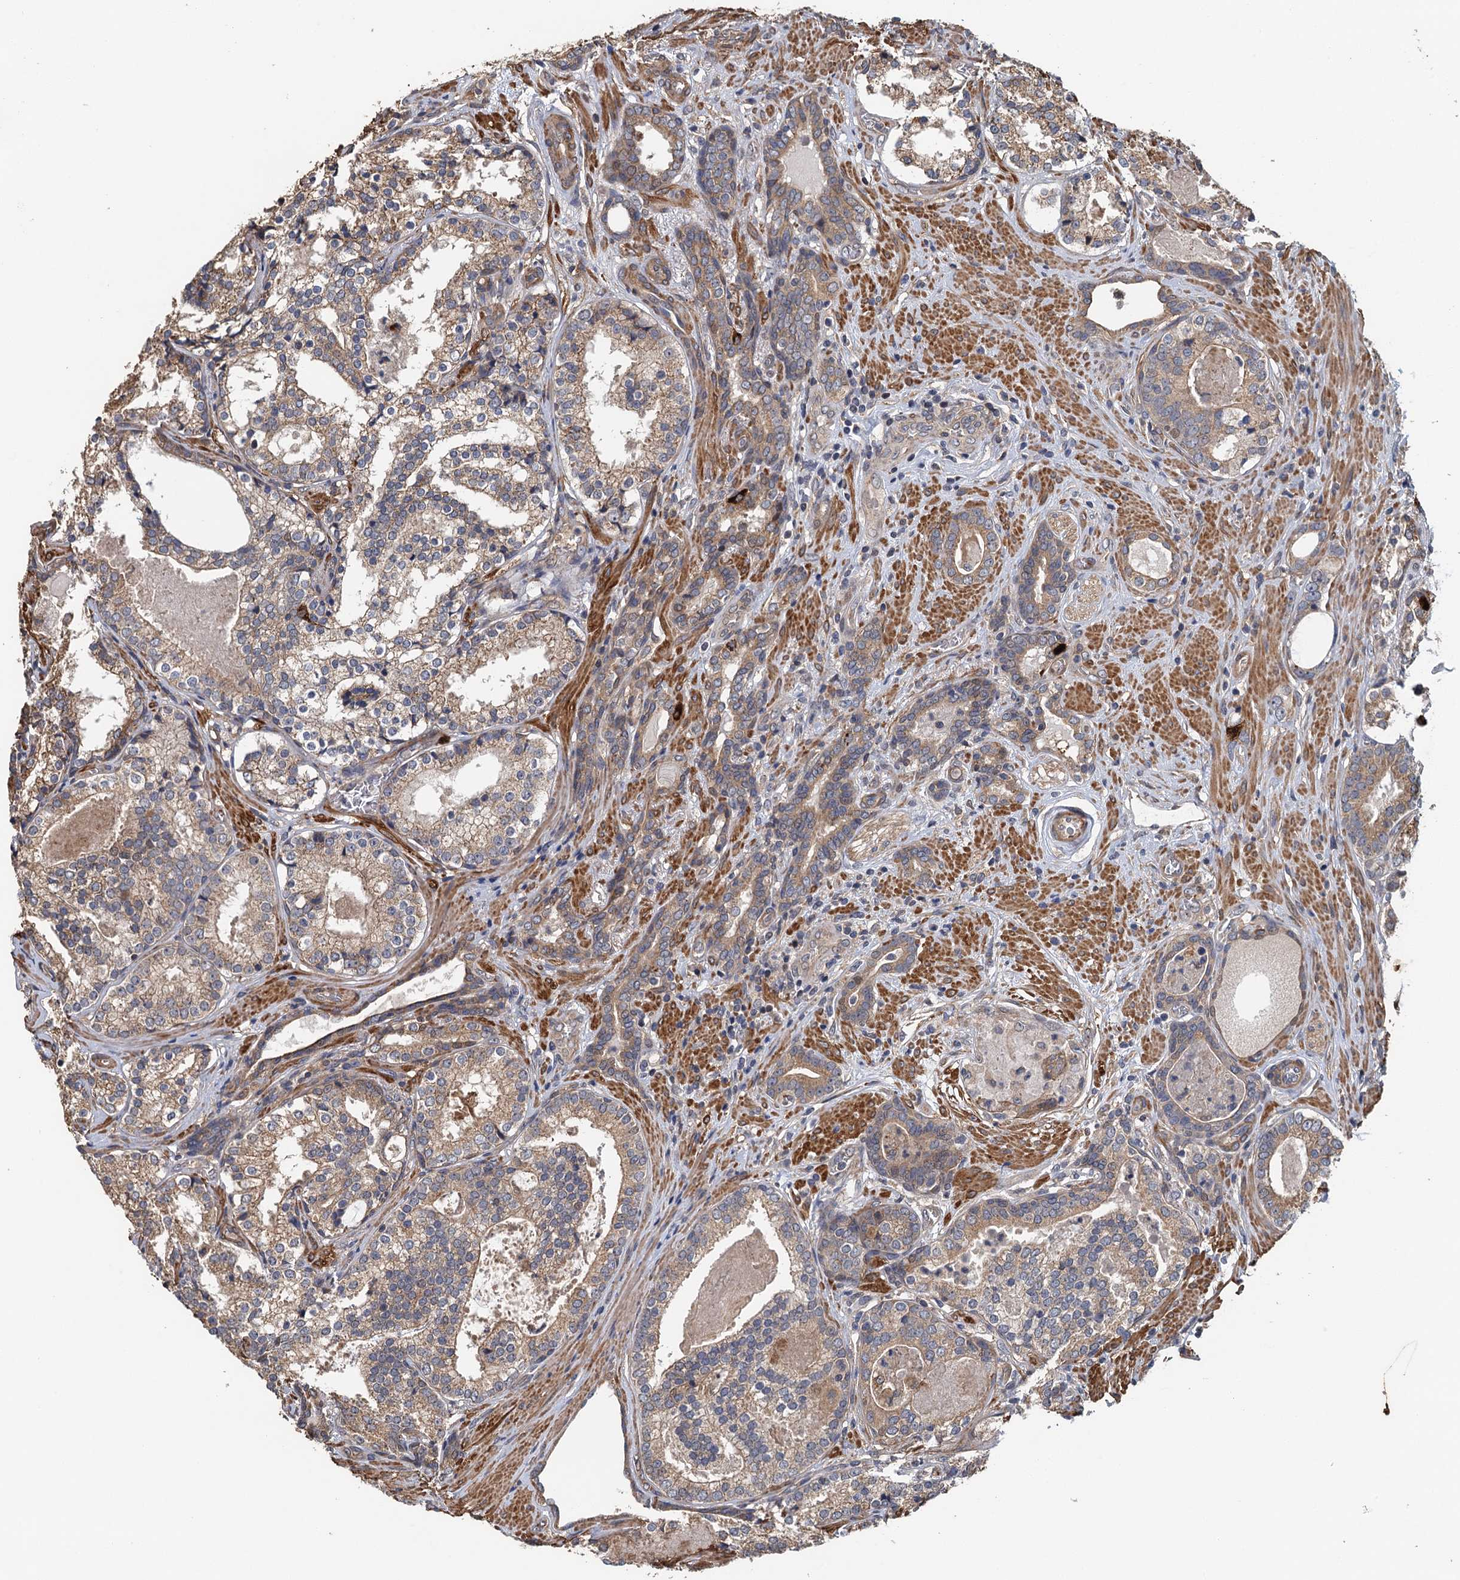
{"staining": {"intensity": "moderate", "quantity": ">75%", "location": "cytoplasmic/membranous"}, "tissue": "prostate cancer", "cell_type": "Tumor cells", "image_type": "cancer", "snomed": [{"axis": "morphology", "description": "Adenocarcinoma, High grade"}, {"axis": "topography", "description": "Prostate"}], "caption": "Protein analysis of prostate cancer (high-grade adenocarcinoma) tissue demonstrates moderate cytoplasmic/membranous positivity in approximately >75% of tumor cells.", "gene": "MEAK7", "patient": {"sex": "male", "age": 58}}